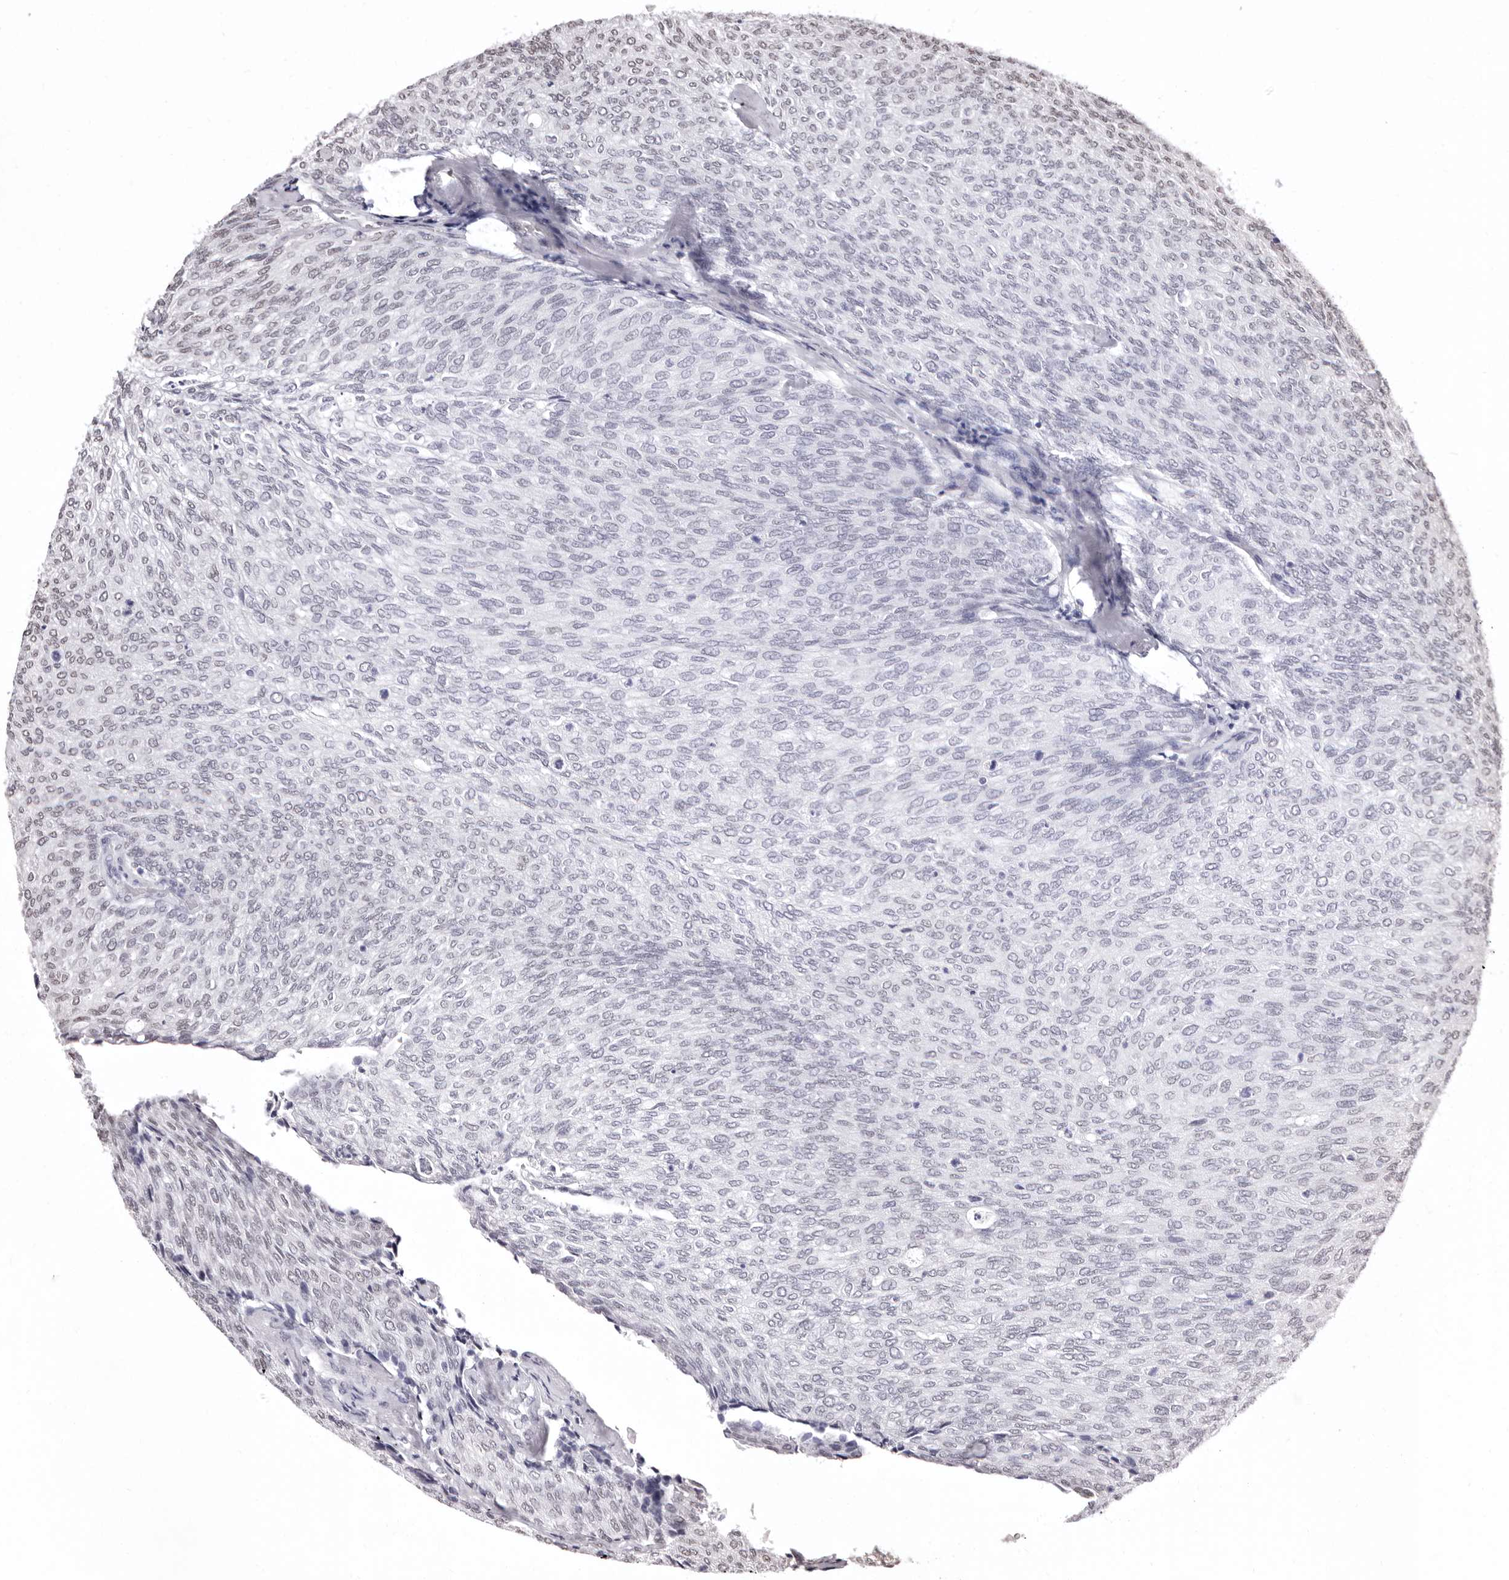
{"staining": {"intensity": "weak", "quantity": "<25%", "location": "nuclear"}, "tissue": "urothelial cancer", "cell_type": "Tumor cells", "image_type": "cancer", "snomed": [{"axis": "morphology", "description": "Urothelial carcinoma, Low grade"}, {"axis": "topography", "description": "Urinary bladder"}], "caption": "Urothelial carcinoma (low-grade) stained for a protein using immunohistochemistry reveals no positivity tumor cells.", "gene": "ANAPC11", "patient": {"sex": "female", "age": 79}}